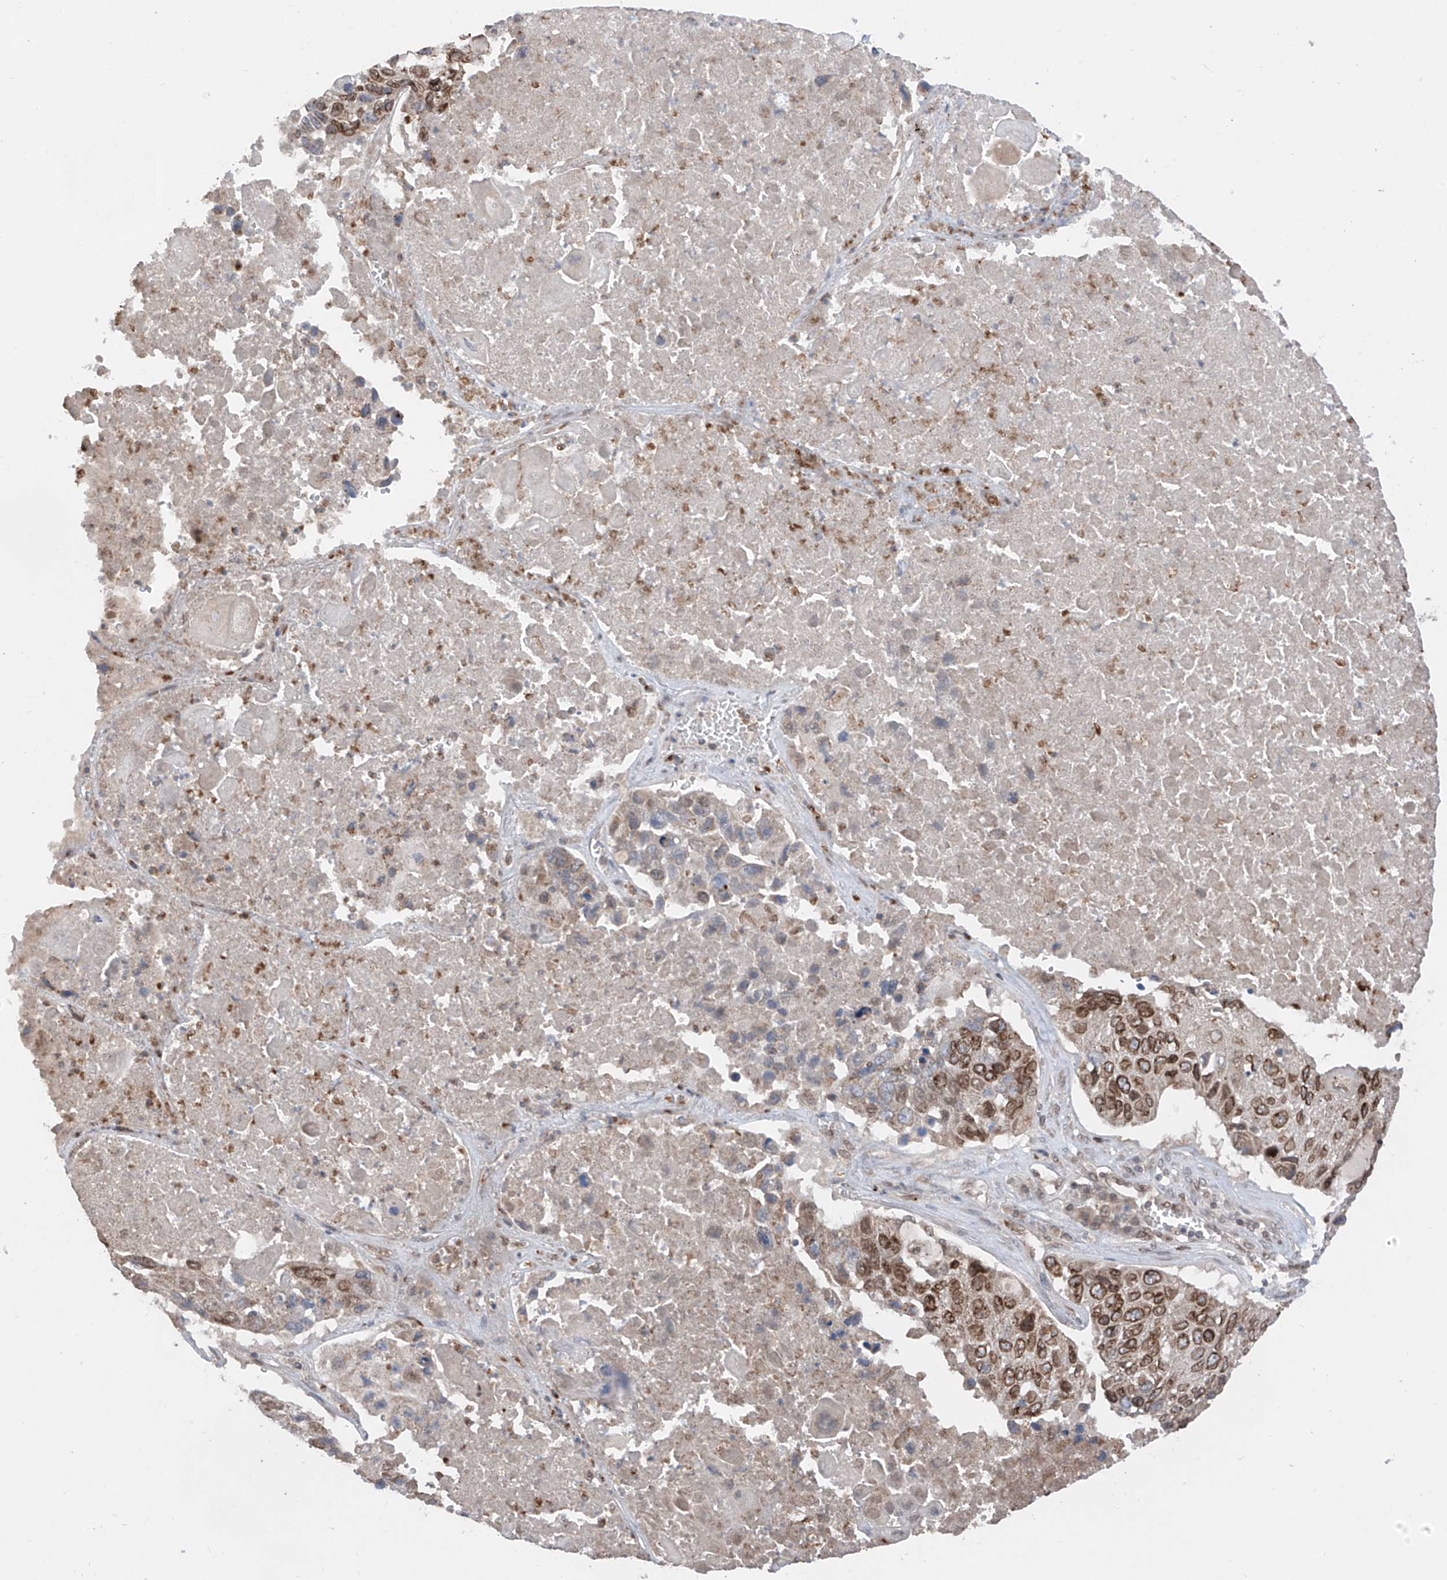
{"staining": {"intensity": "moderate", "quantity": ">75%", "location": "cytoplasmic/membranous,nuclear"}, "tissue": "lung cancer", "cell_type": "Tumor cells", "image_type": "cancer", "snomed": [{"axis": "morphology", "description": "Squamous cell carcinoma, NOS"}, {"axis": "topography", "description": "Lung"}], "caption": "The photomicrograph displays staining of lung squamous cell carcinoma, revealing moderate cytoplasmic/membranous and nuclear protein positivity (brown color) within tumor cells. The staining was performed using DAB (3,3'-diaminobenzidine), with brown indicating positive protein expression. Nuclei are stained blue with hematoxylin.", "gene": "AHCTF1", "patient": {"sex": "male", "age": 61}}